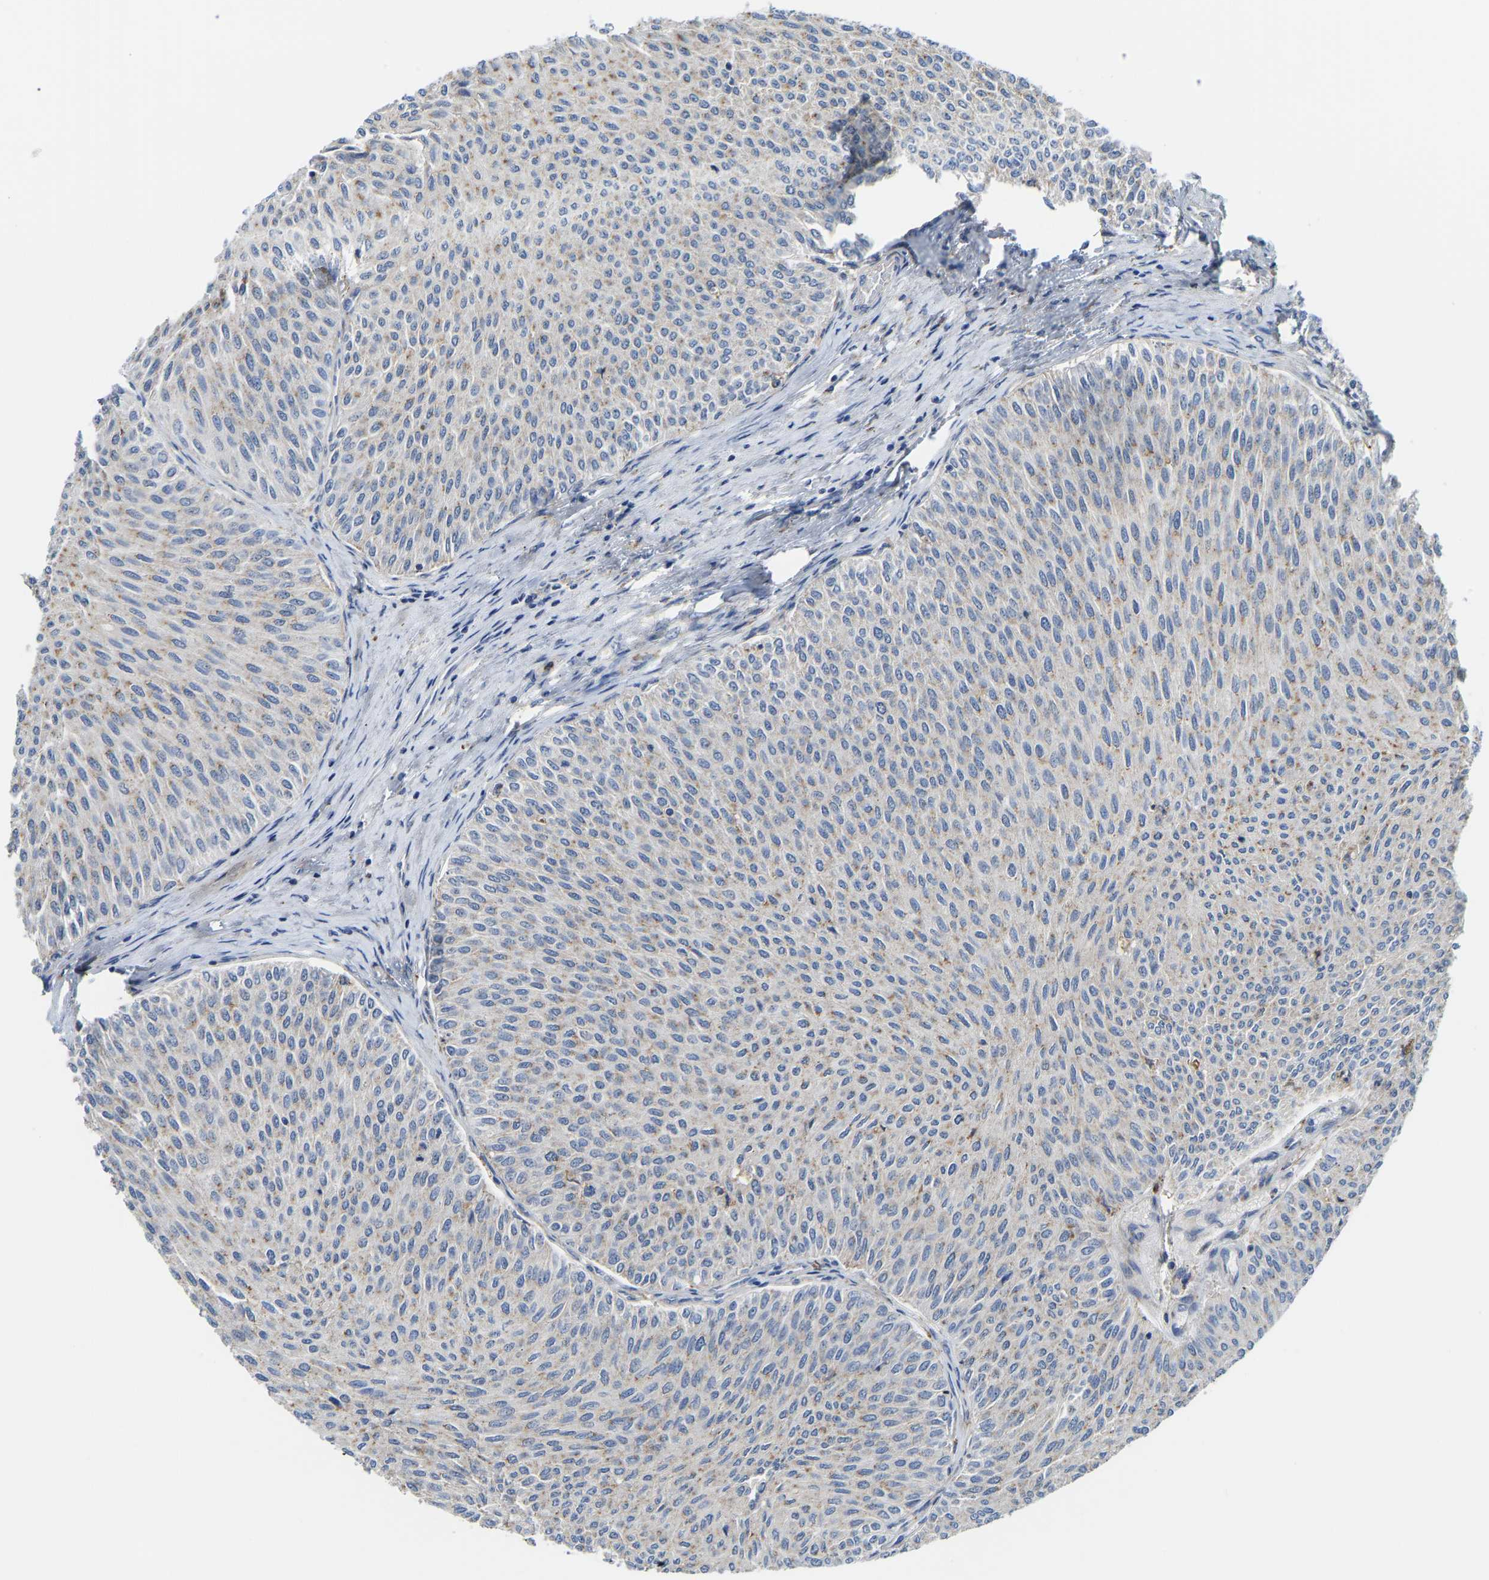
{"staining": {"intensity": "moderate", "quantity": "25%-75%", "location": "cytoplasmic/membranous"}, "tissue": "urothelial cancer", "cell_type": "Tumor cells", "image_type": "cancer", "snomed": [{"axis": "morphology", "description": "Urothelial carcinoma, Low grade"}, {"axis": "topography", "description": "Urinary bladder"}], "caption": "A histopathology image of human urothelial carcinoma (low-grade) stained for a protein demonstrates moderate cytoplasmic/membranous brown staining in tumor cells. The staining is performed using DAB brown chromogen to label protein expression. The nuclei are counter-stained blue using hematoxylin.", "gene": "ATP6V1E1", "patient": {"sex": "male", "age": 78}}